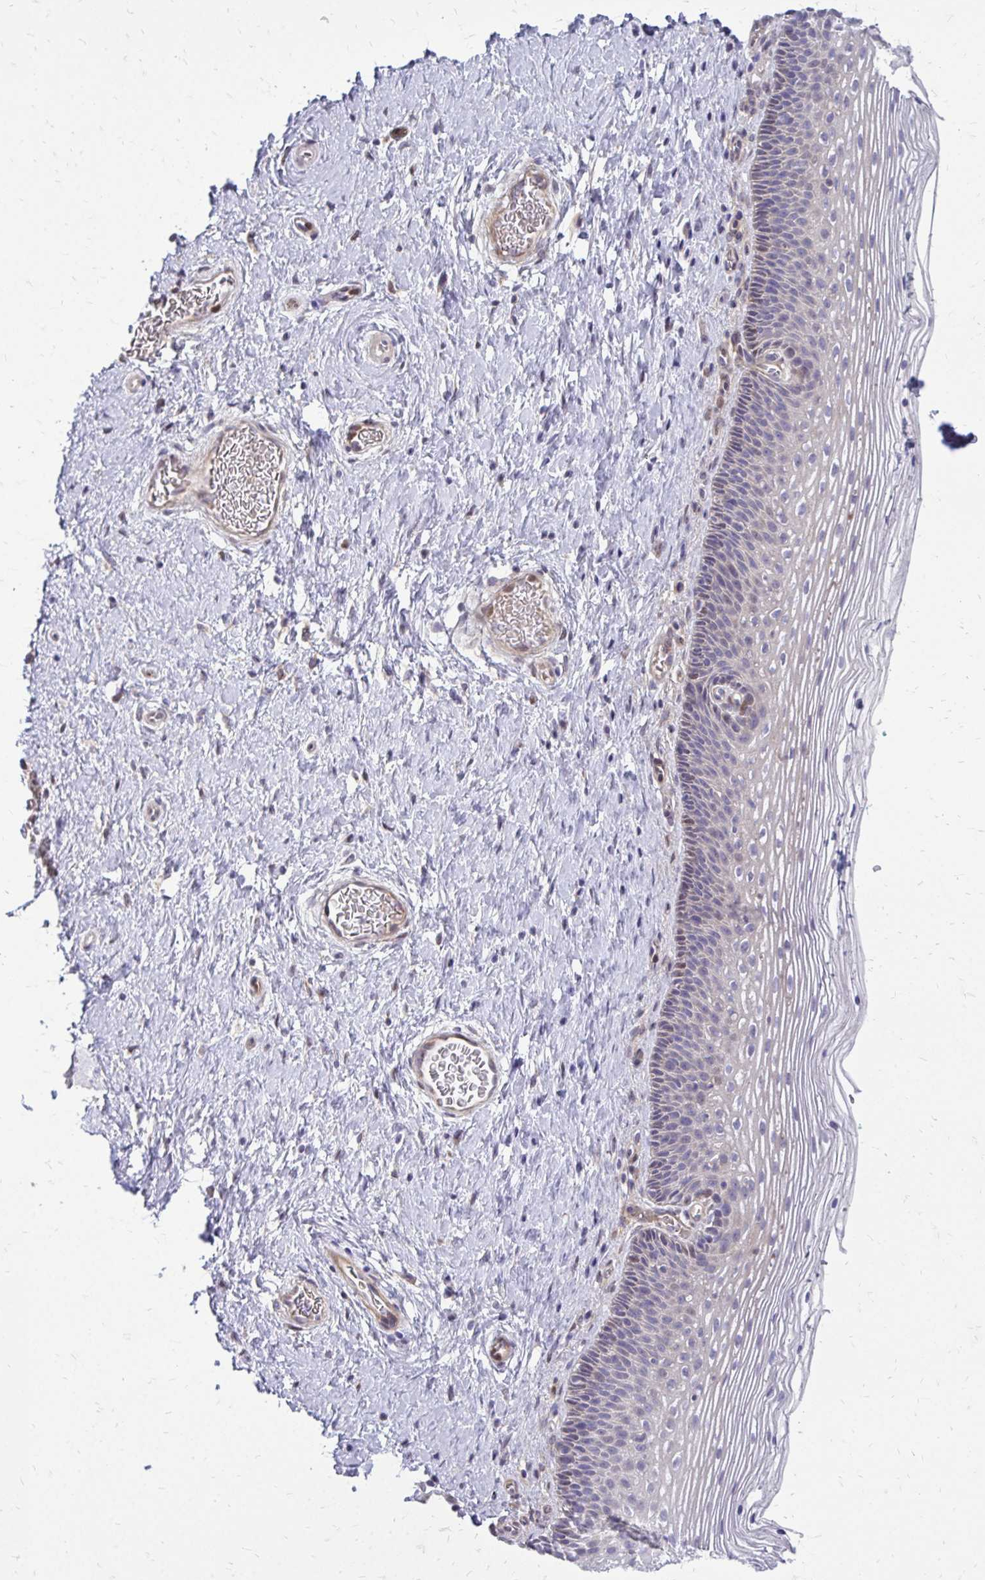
{"staining": {"intensity": "moderate", "quantity": "25%-75%", "location": "nuclear"}, "tissue": "cervix", "cell_type": "Glandular cells", "image_type": "normal", "snomed": [{"axis": "morphology", "description": "Normal tissue, NOS"}, {"axis": "topography", "description": "Cervix"}], "caption": "A medium amount of moderate nuclear expression is seen in about 25%-75% of glandular cells in benign cervix. (Brightfield microscopy of DAB IHC at high magnification).", "gene": "PPDPFL", "patient": {"sex": "female", "age": 34}}